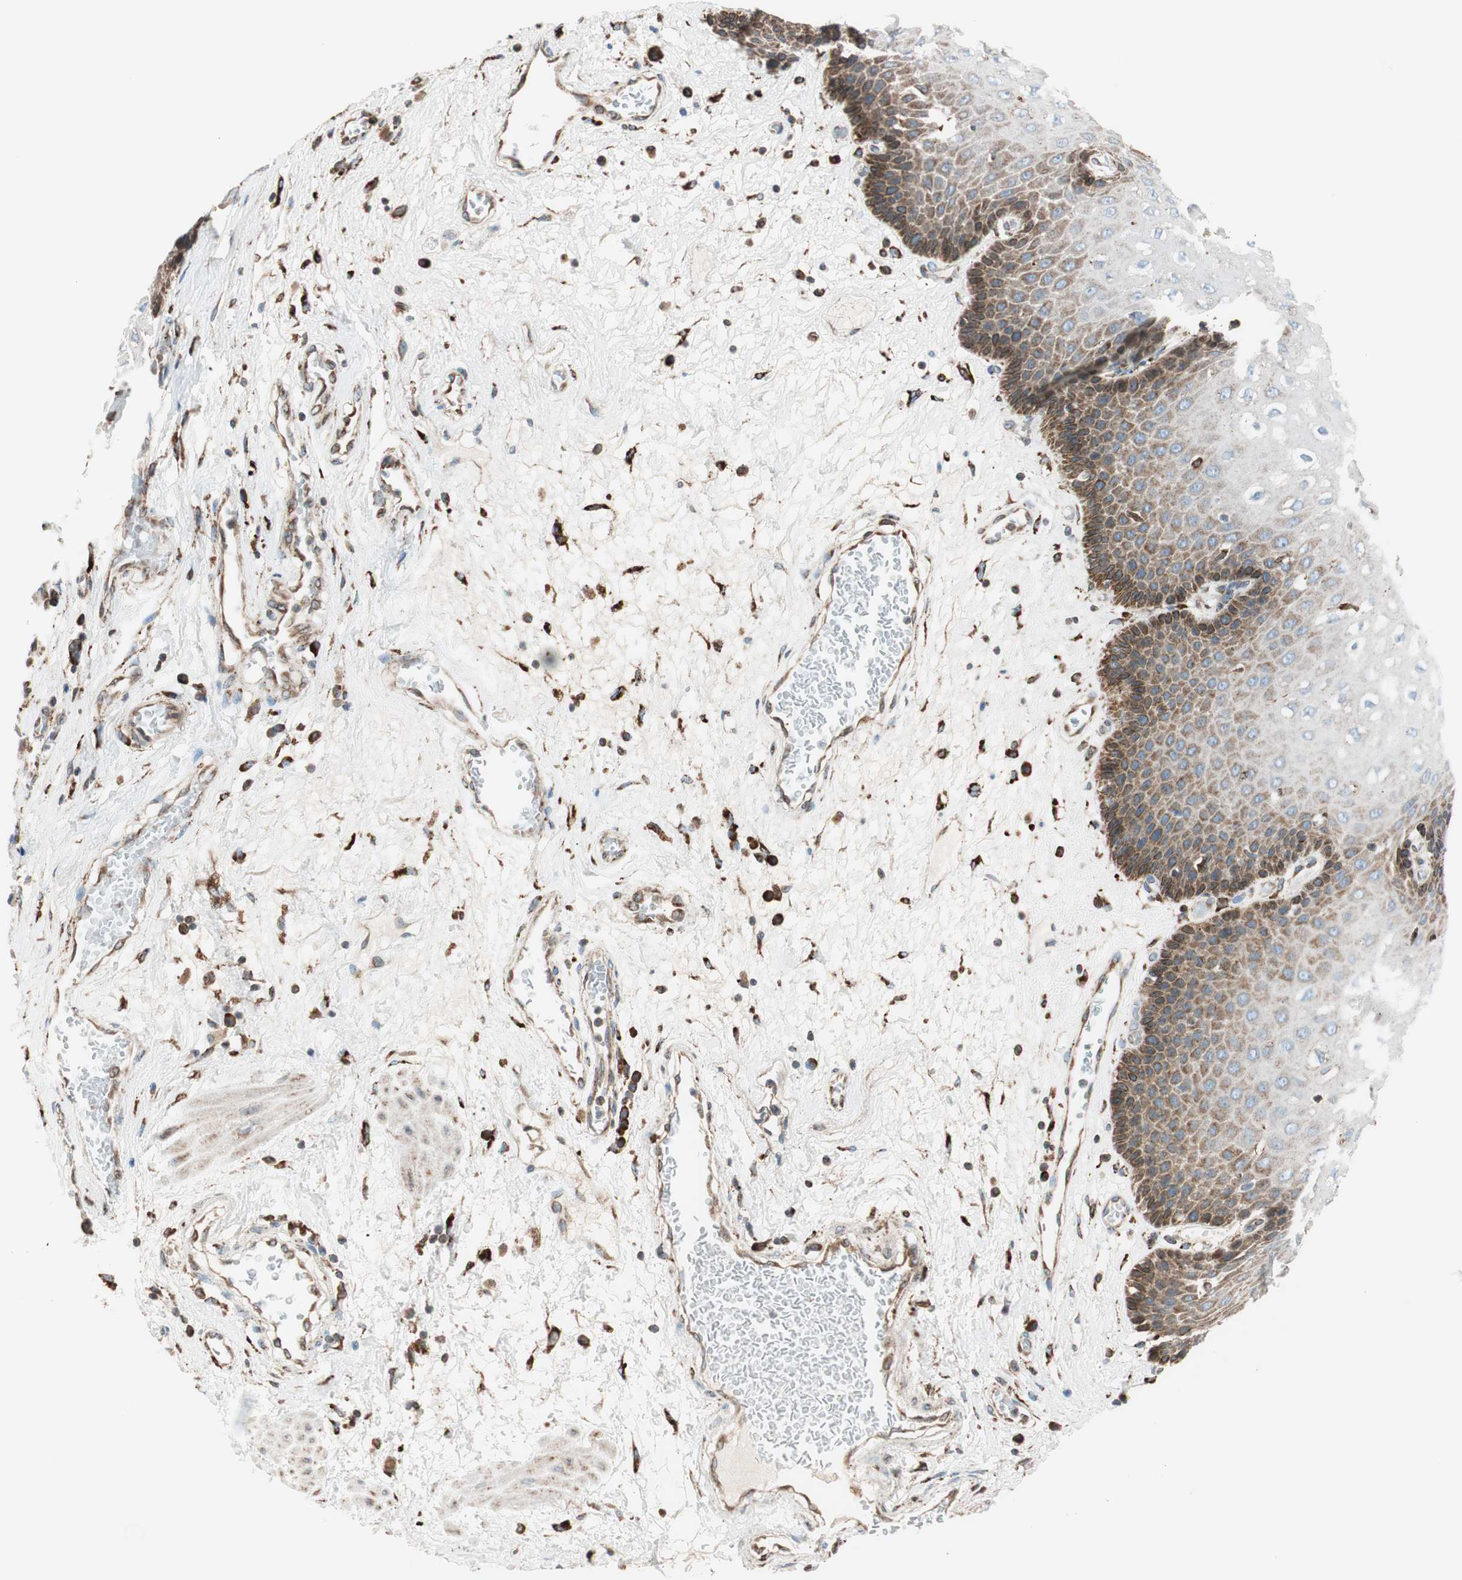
{"staining": {"intensity": "moderate", "quantity": "25%-75%", "location": "cytoplasmic/membranous"}, "tissue": "esophagus", "cell_type": "Squamous epithelial cells", "image_type": "normal", "snomed": [{"axis": "morphology", "description": "Normal tissue, NOS"}, {"axis": "topography", "description": "Esophagus"}], "caption": "Protein staining of unremarkable esophagus reveals moderate cytoplasmic/membranous positivity in about 25%-75% of squamous epithelial cells. The staining was performed using DAB (3,3'-diaminobenzidine) to visualize the protein expression in brown, while the nuclei were stained in blue with hematoxylin (Magnification: 20x).", "gene": "PRKCSH", "patient": {"sex": "male", "age": 48}}